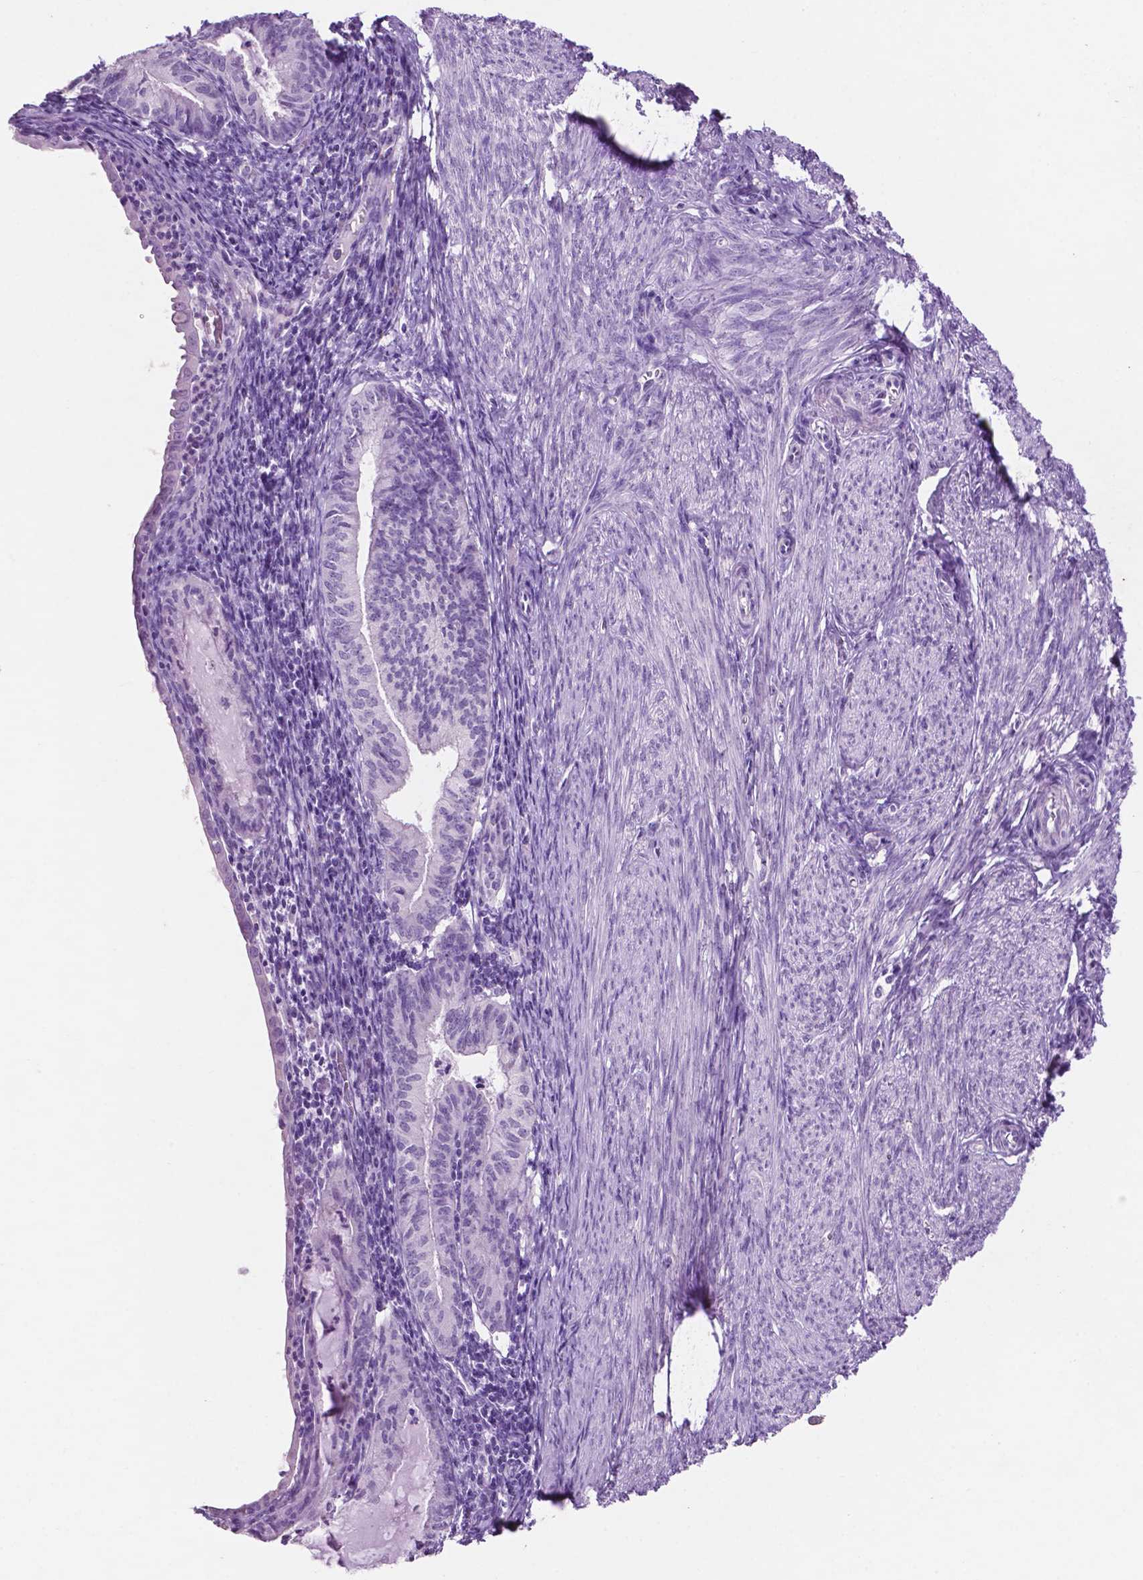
{"staining": {"intensity": "negative", "quantity": "none", "location": "none"}, "tissue": "endometrial cancer", "cell_type": "Tumor cells", "image_type": "cancer", "snomed": [{"axis": "morphology", "description": "Carcinoma, NOS"}, {"axis": "topography", "description": "Endometrium"}], "caption": "The micrograph exhibits no staining of tumor cells in endometrial cancer (carcinoma).", "gene": "PHGR1", "patient": {"sex": "female", "age": 62}}